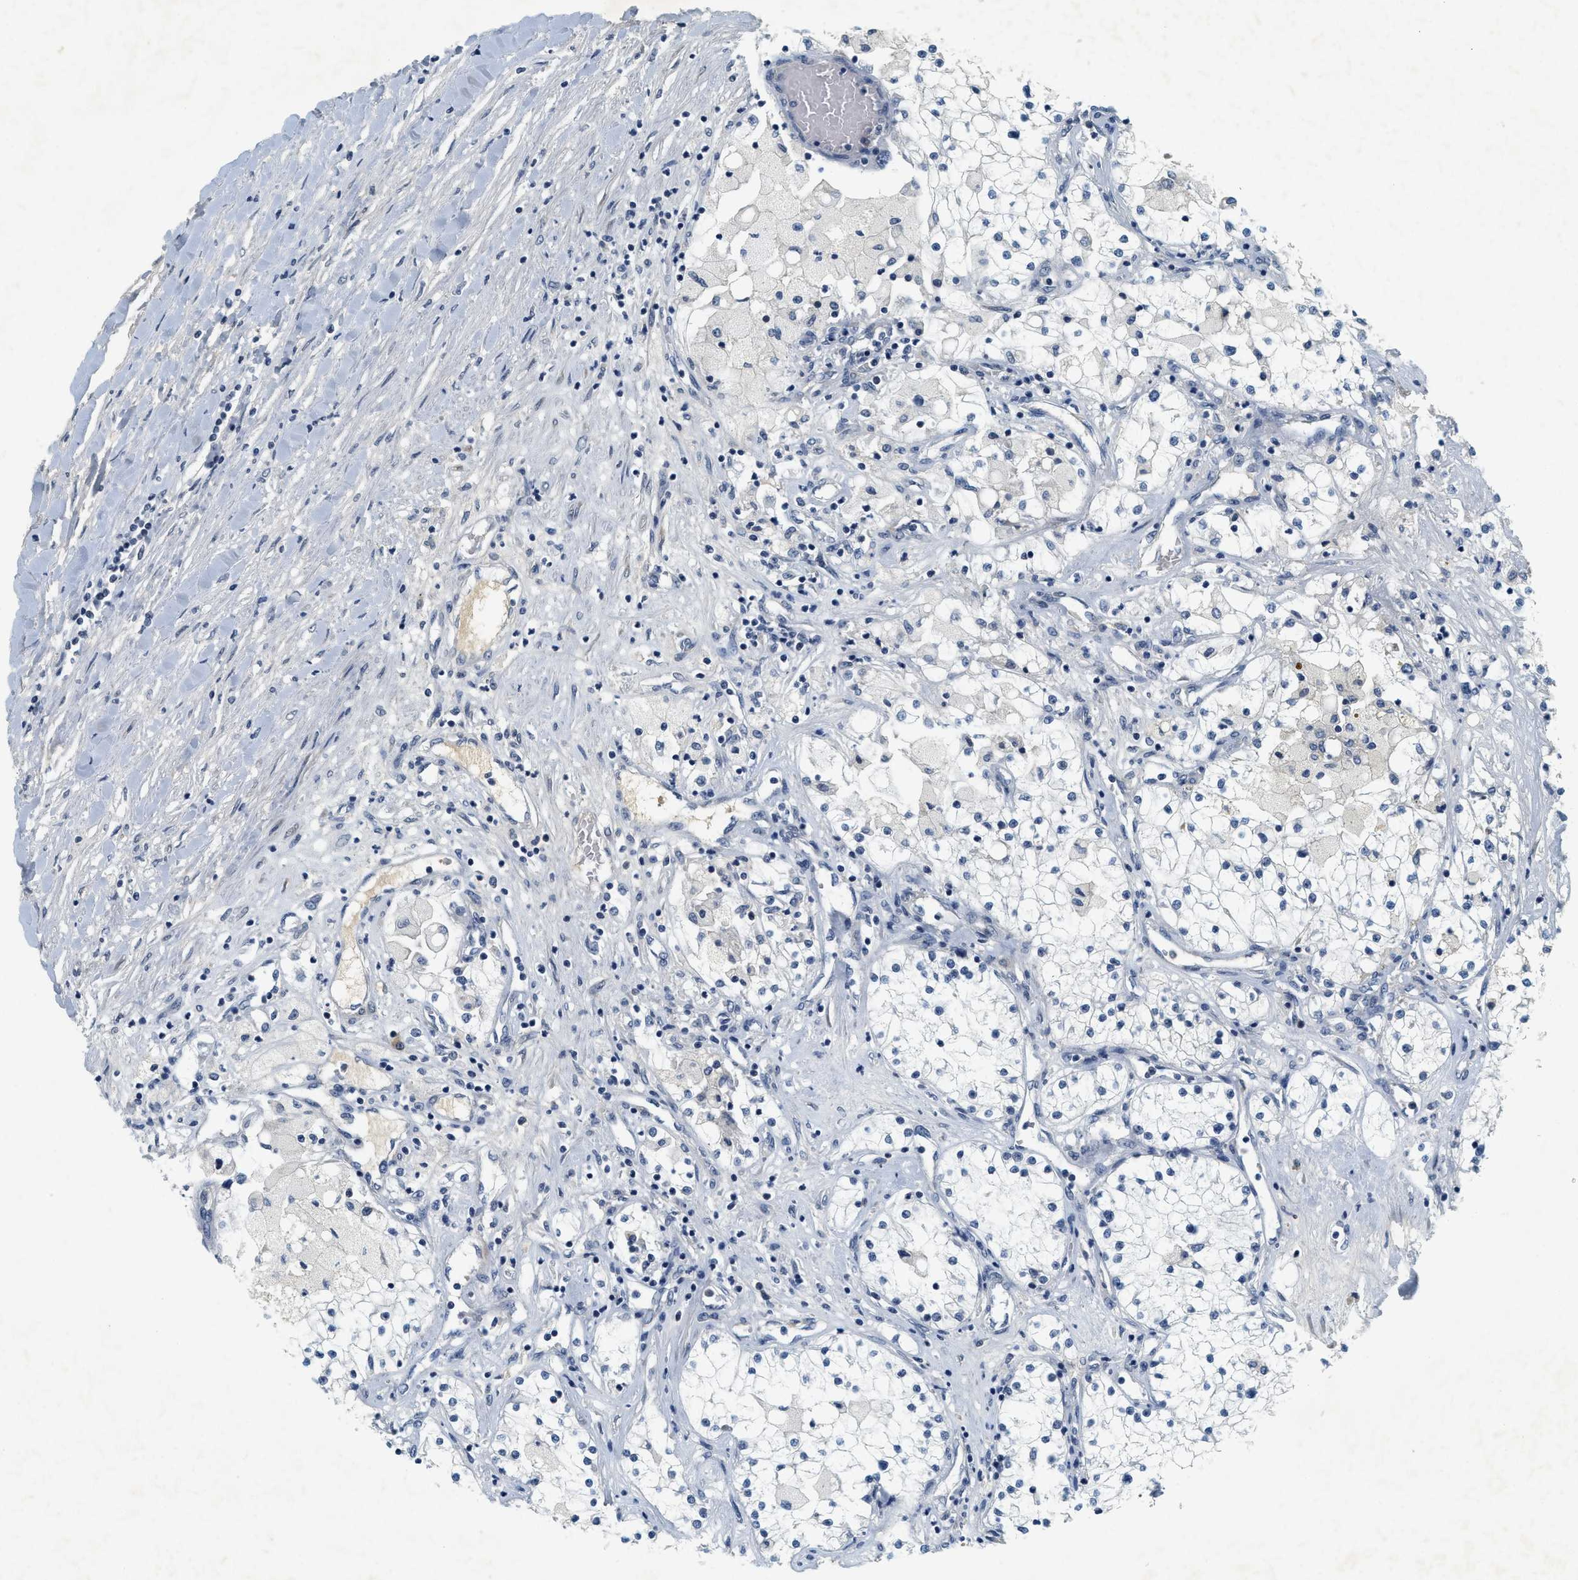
{"staining": {"intensity": "negative", "quantity": "none", "location": "none"}, "tissue": "renal cancer", "cell_type": "Tumor cells", "image_type": "cancer", "snomed": [{"axis": "morphology", "description": "Adenocarcinoma, NOS"}, {"axis": "topography", "description": "Kidney"}], "caption": "High power microscopy image of an immunohistochemistry (IHC) micrograph of renal adenocarcinoma, revealing no significant positivity in tumor cells.", "gene": "MZF1", "patient": {"sex": "male", "age": 68}}